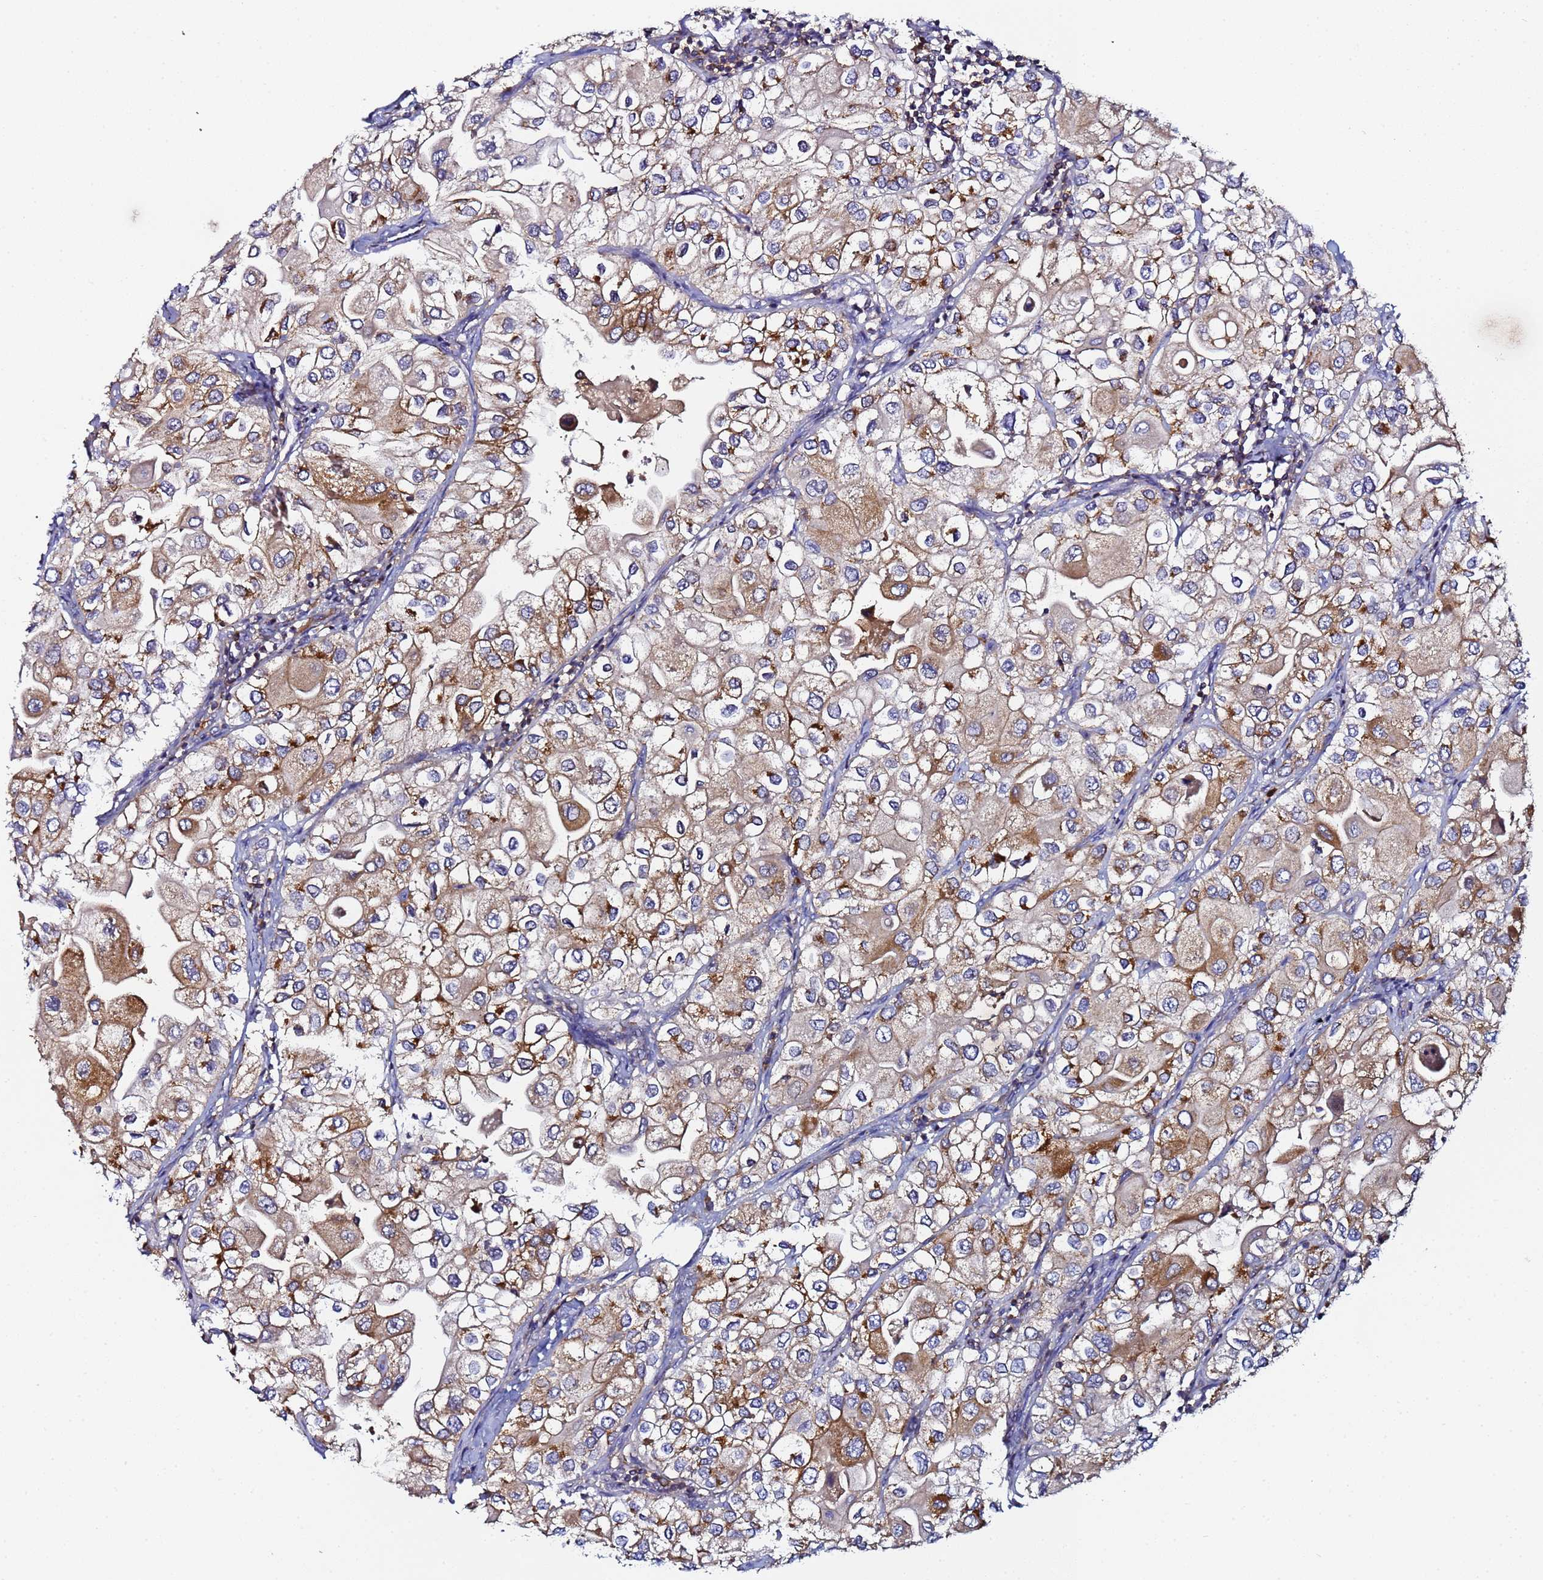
{"staining": {"intensity": "moderate", "quantity": ">75%", "location": "cytoplasmic/membranous"}, "tissue": "urothelial cancer", "cell_type": "Tumor cells", "image_type": "cancer", "snomed": [{"axis": "morphology", "description": "Urothelial carcinoma, High grade"}, {"axis": "topography", "description": "Urinary bladder"}], "caption": "Moderate cytoplasmic/membranous positivity for a protein is appreciated in about >75% of tumor cells of urothelial carcinoma (high-grade) using immunohistochemistry.", "gene": "CCDC127", "patient": {"sex": "male", "age": 64}}